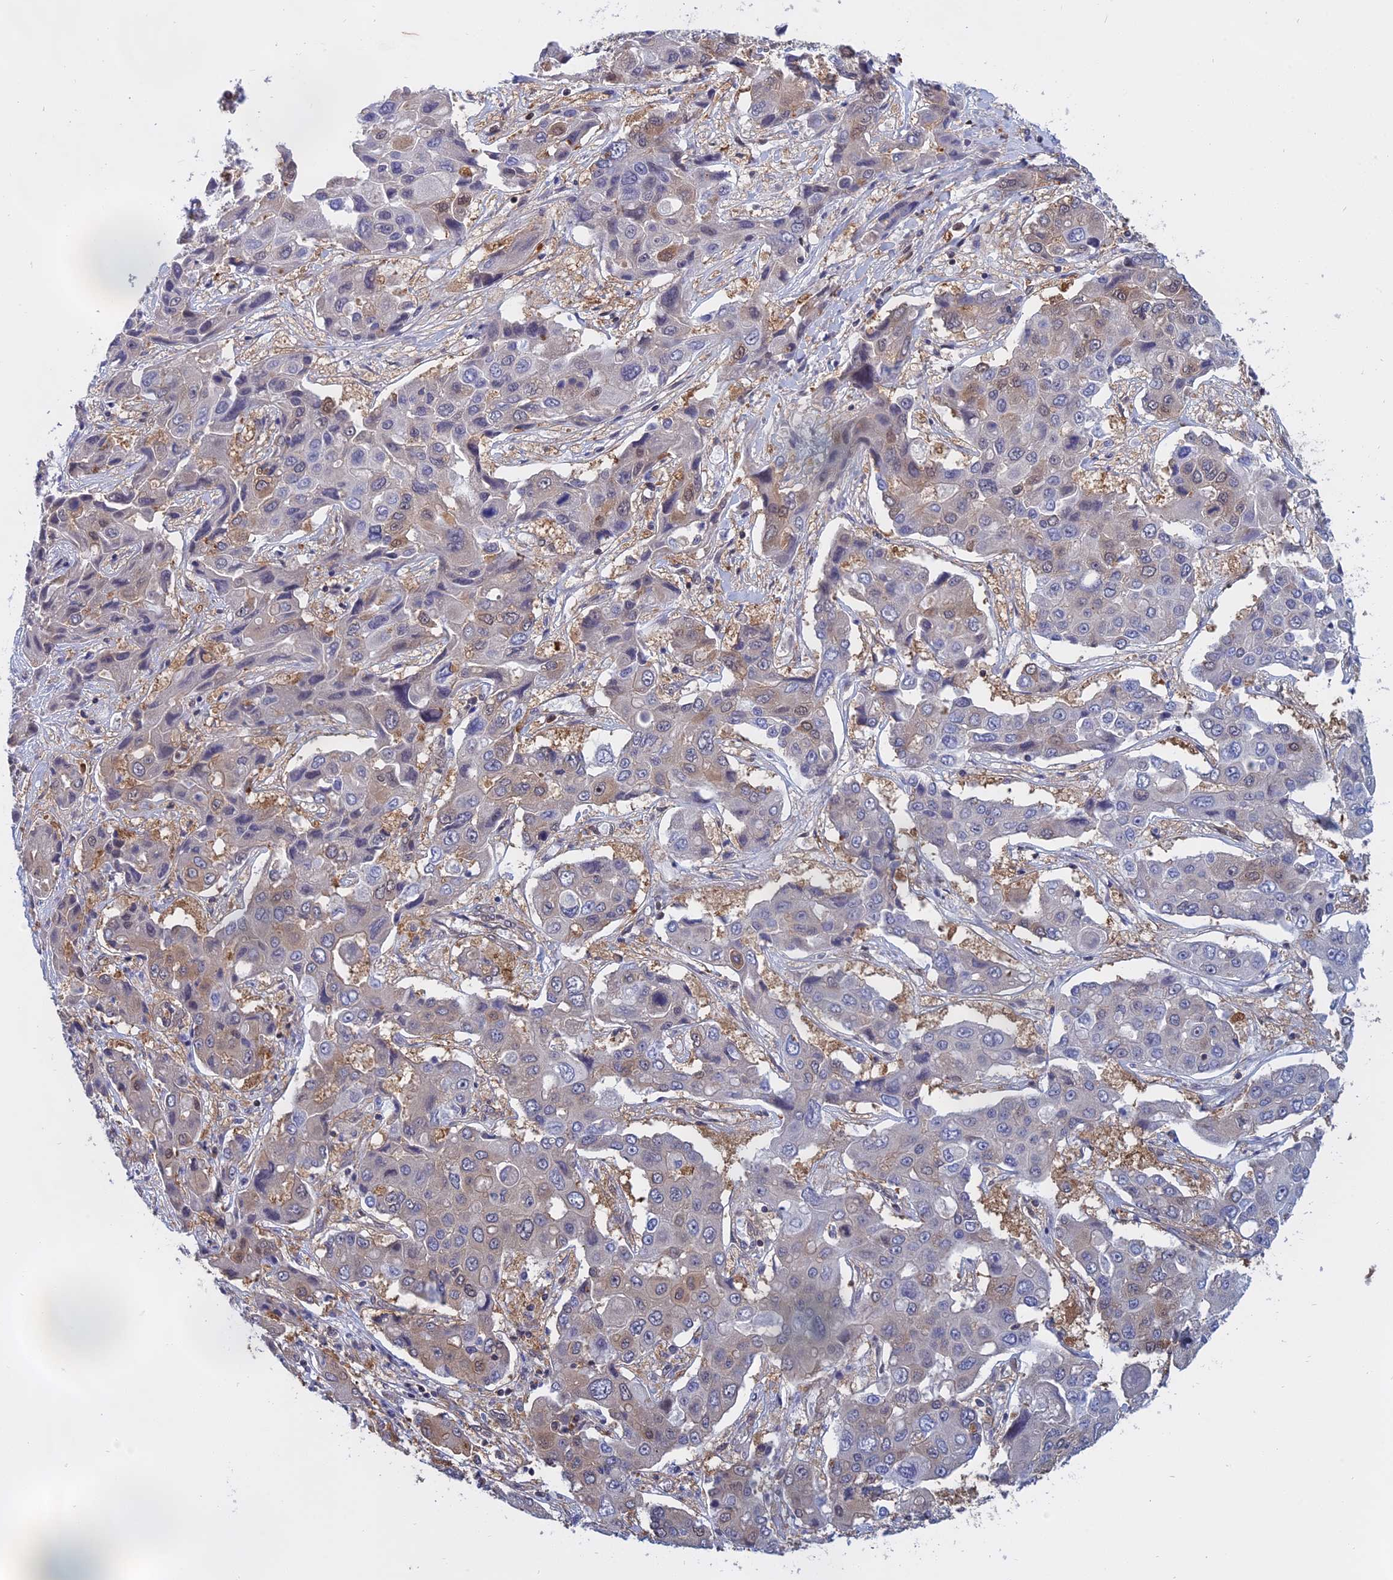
{"staining": {"intensity": "weak", "quantity": "25%-75%", "location": "cytoplasmic/membranous,nuclear"}, "tissue": "liver cancer", "cell_type": "Tumor cells", "image_type": "cancer", "snomed": [{"axis": "morphology", "description": "Cholangiocarcinoma"}, {"axis": "topography", "description": "Liver"}], "caption": "Approximately 25%-75% of tumor cells in cholangiocarcinoma (liver) demonstrate weak cytoplasmic/membranous and nuclear protein positivity as visualized by brown immunohistochemical staining.", "gene": "NAA10", "patient": {"sex": "male", "age": 67}}